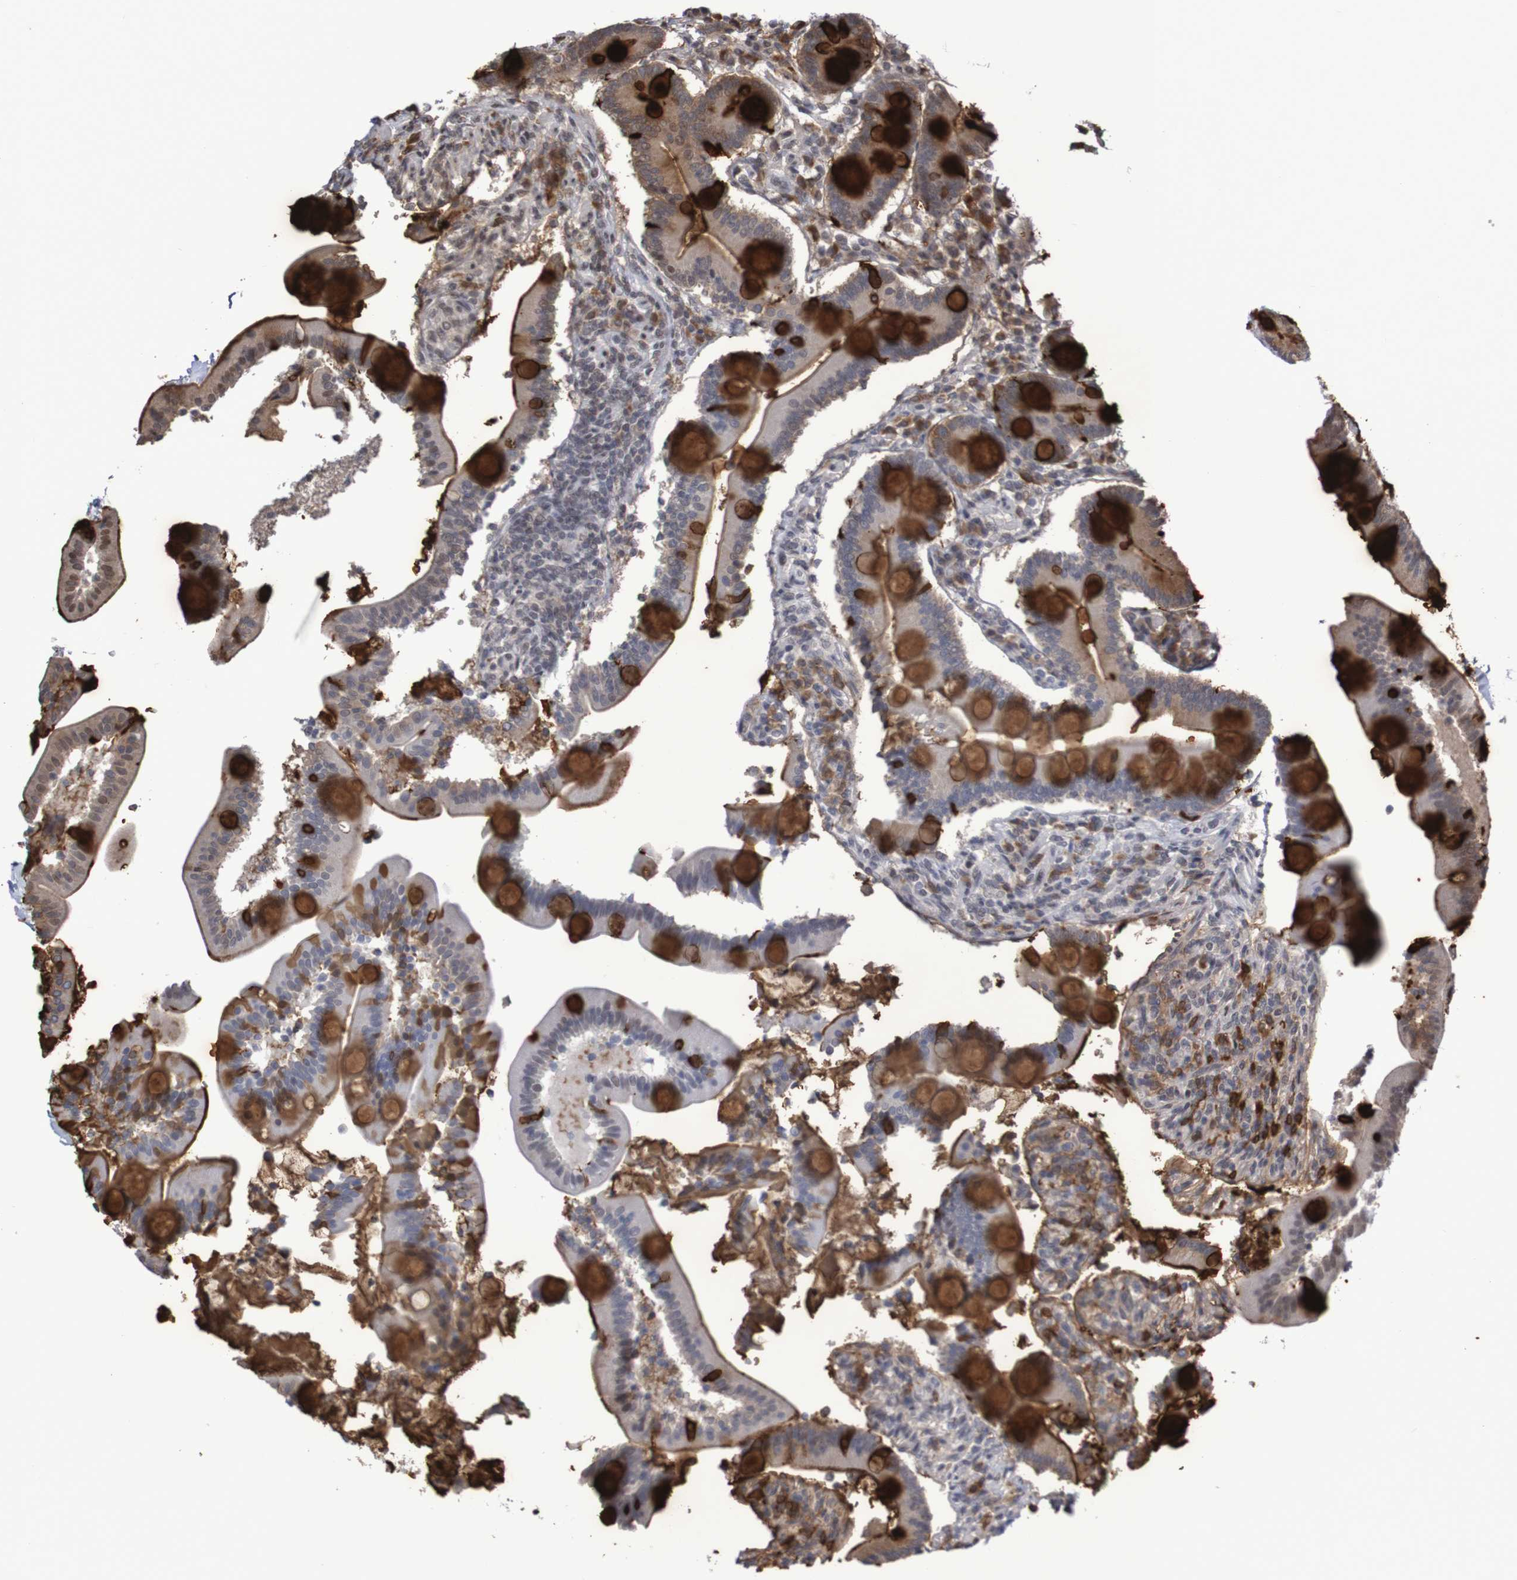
{"staining": {"intensity": "strong", "quantity": "25%-75%", "location": "cytoplasmic/membranous"}, "tissue": "duodenum", "cell_type": "Glandular cells", "image_type": "normal", "snomed": [{"axis": "morphology", "description": "Normal tissue, NOS"}, {"axis": "topography", "description": "Duodenum"}], "caption": "A micrograph of human duodenum stained for a protein exhibits strong cytoplasmic/membranous brown staining in glandular cells.", "gene": "ITLN1", "patient": {"sex": "male", "age": 54}}